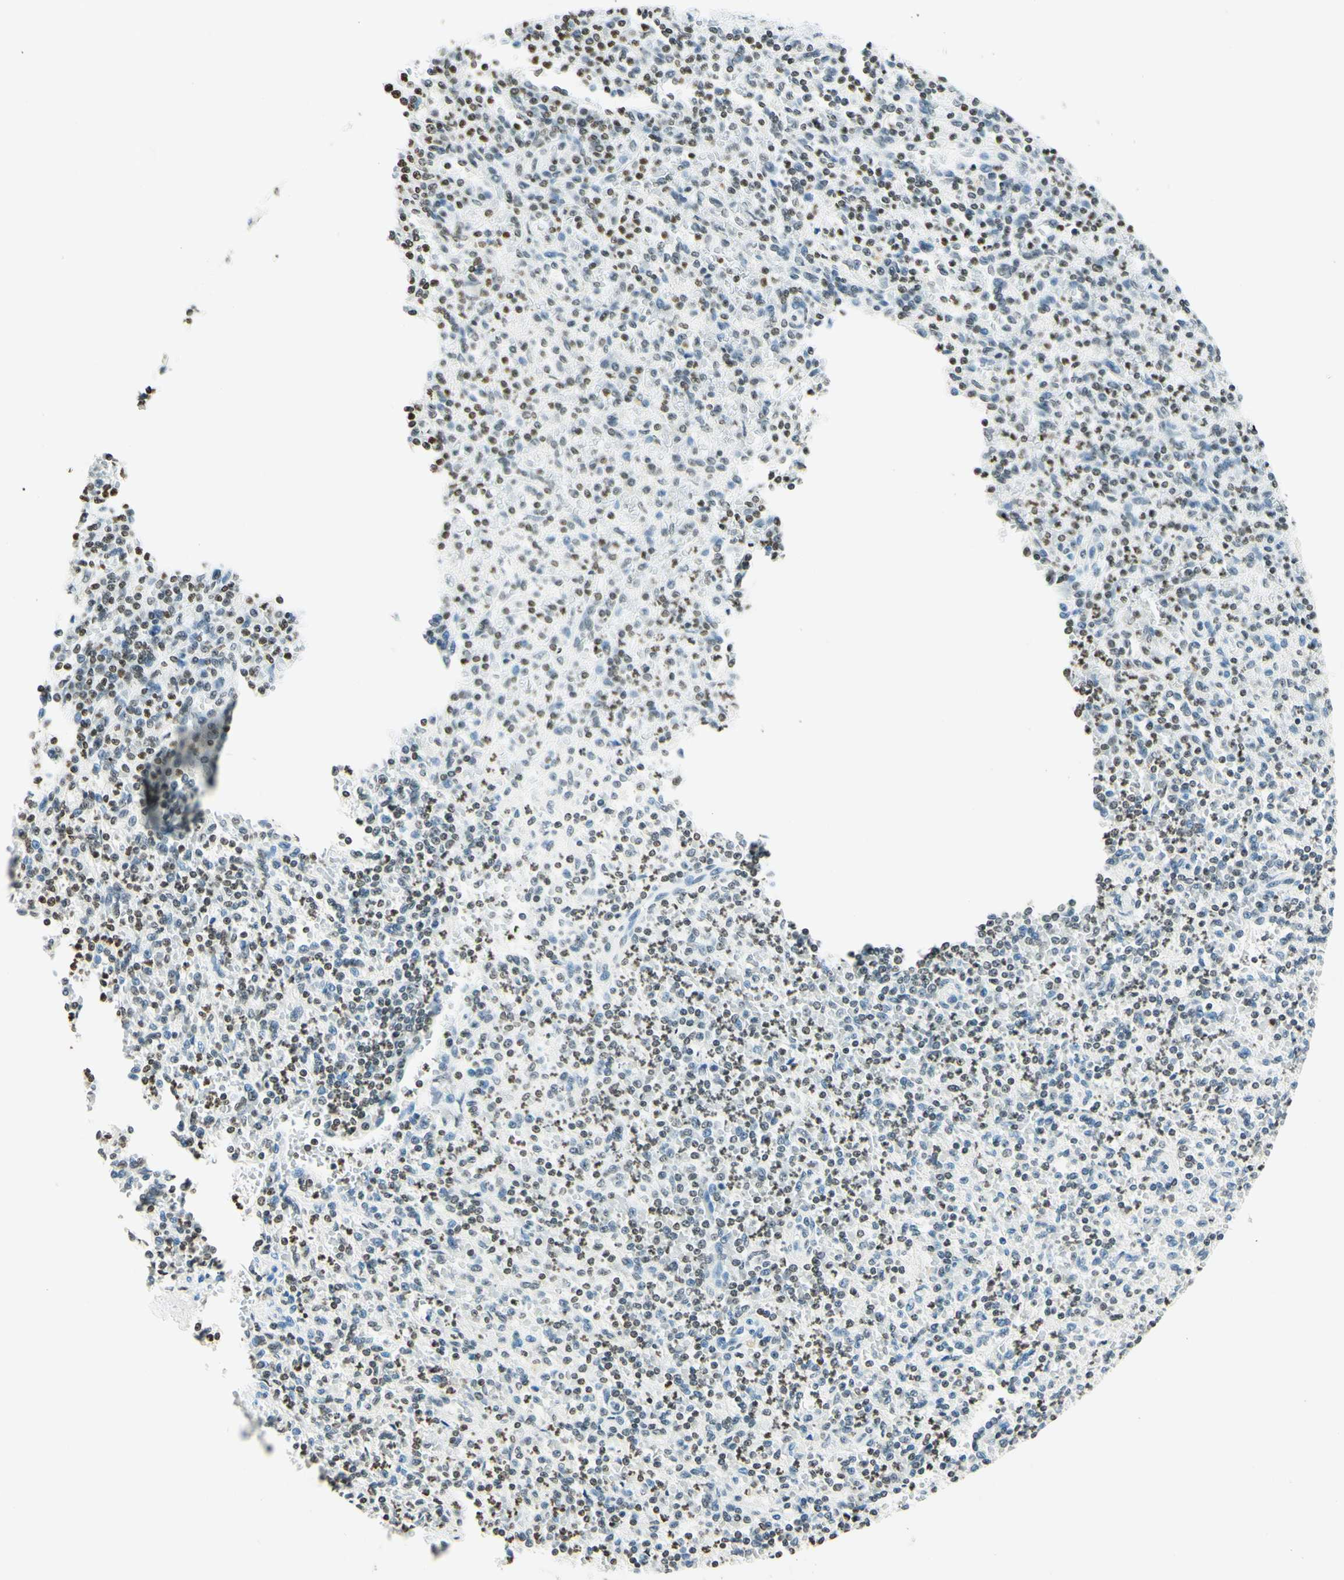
{"staining": {"intensity": "weak", "quantity": "25%-75%", "location": "nuclear"}, "tissue": "spleen", "cell_type": "Cells in red pulp", "image_type": "normal", "snomed": [{"axis": "morphology", "description": "Normal tissue, NOS"}, {"axis": "topography", "description": "Spleen"}], "caption": "A low amount of weak nuclear positivity is appreciated in approximately 25%-75% of cells in red pulp in unremarkable spleen. The staining was performed using DAB (3,3'-diaminobenzidine), with brown indicating positive protein expression. Nuclei are stained blue with hematoxylin.", "gene": "MSH2", "patient": {"sex": "female", "age": 74}}